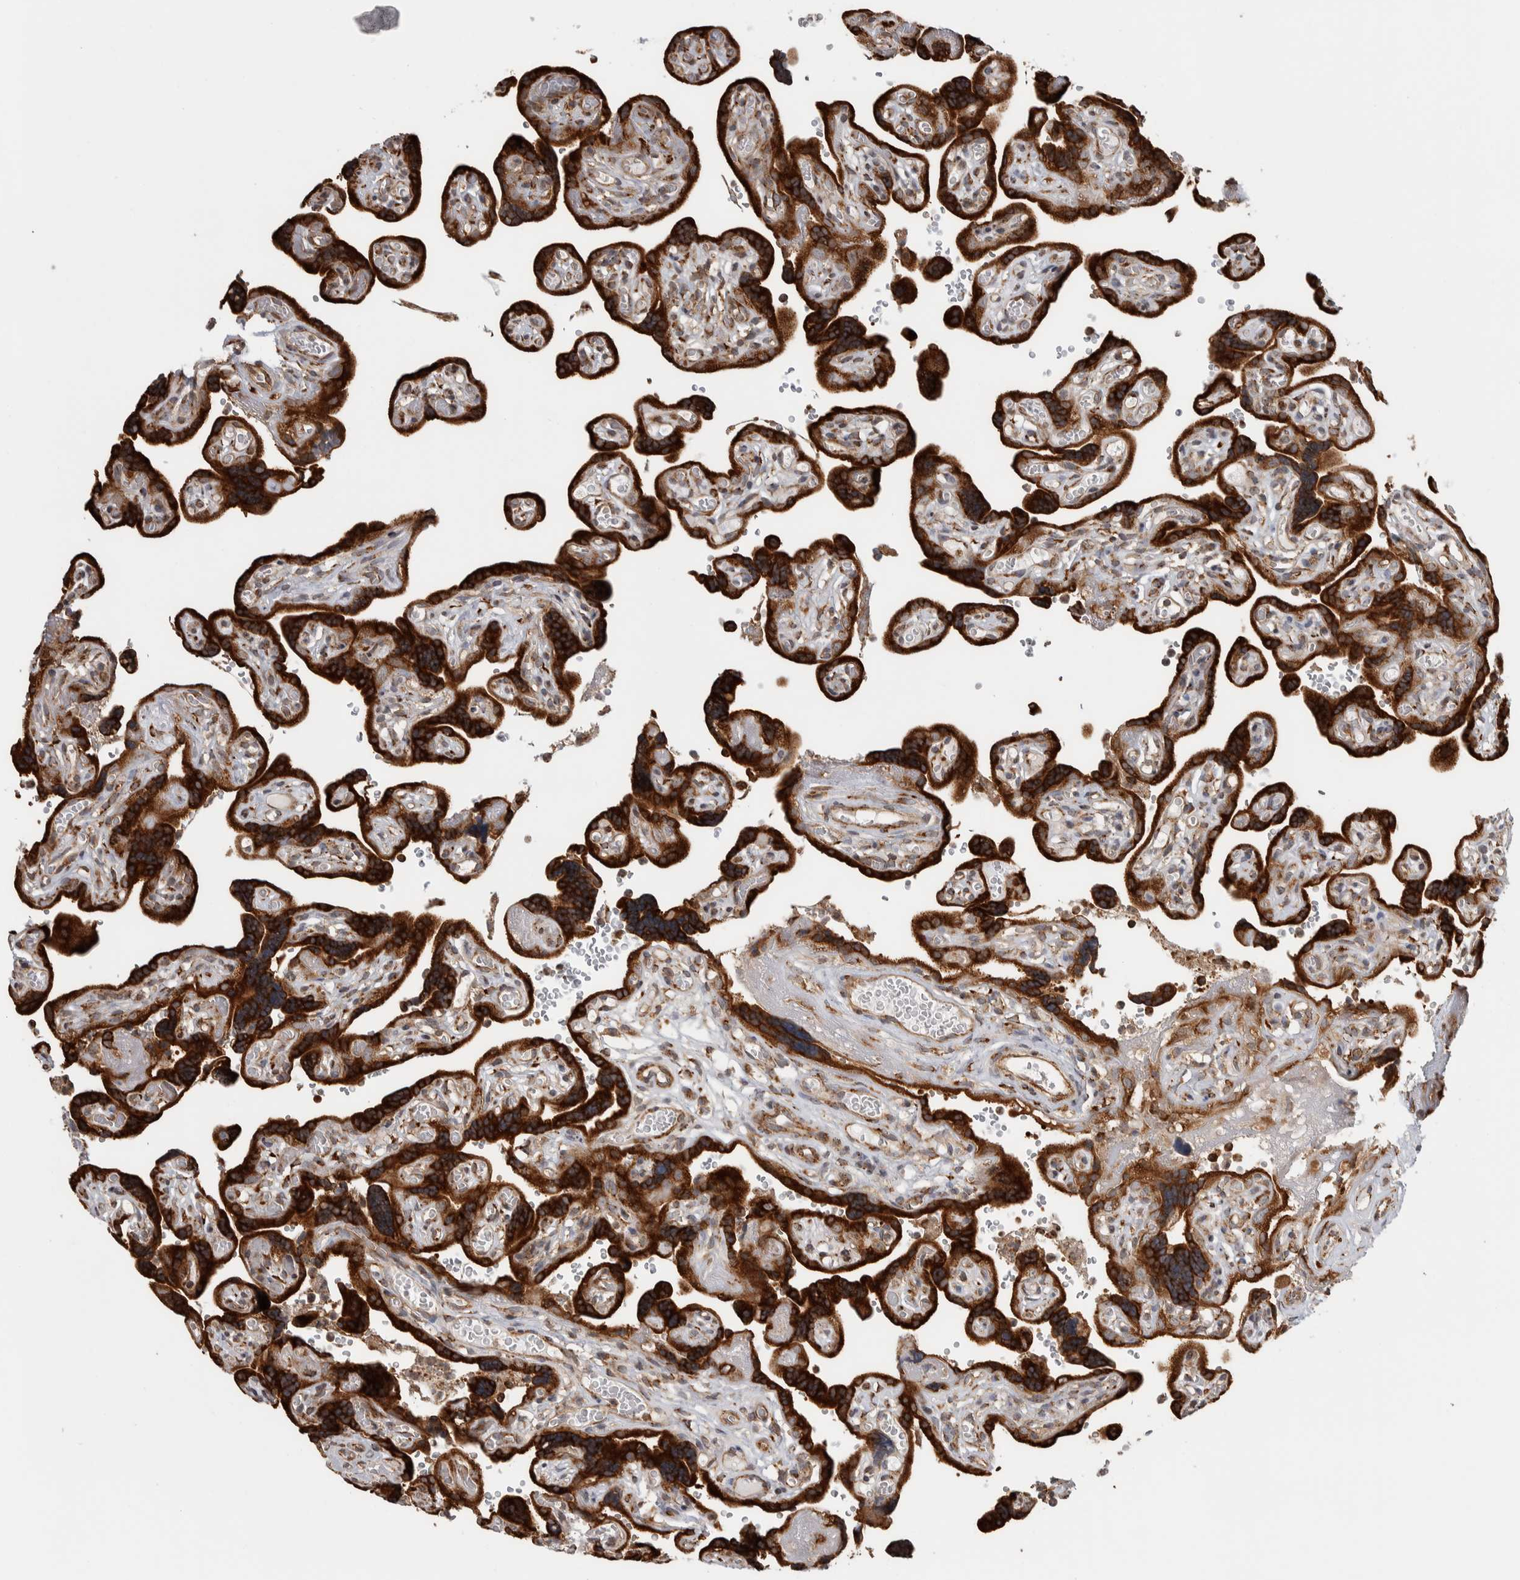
{"staining": {"intensity": "moderate", "quantity": ">75%", "location": "cytoplasmic/membranous"}, "tissue": "placenta", "cell_type": "Decidual cells", "image_type": "normal", "snomed": [{"axis": "morphology", "description": "Normal tissue, NOS"}, {"axis": "topography", "description": "Placenta"}], "caption": "A brown stain shows moderate cytoplasmic/membranous positivity of a protein in decidual cells of normal human placenta.", "gene": "EIF3H", "patient": {"sex": "female", "age": 30}}